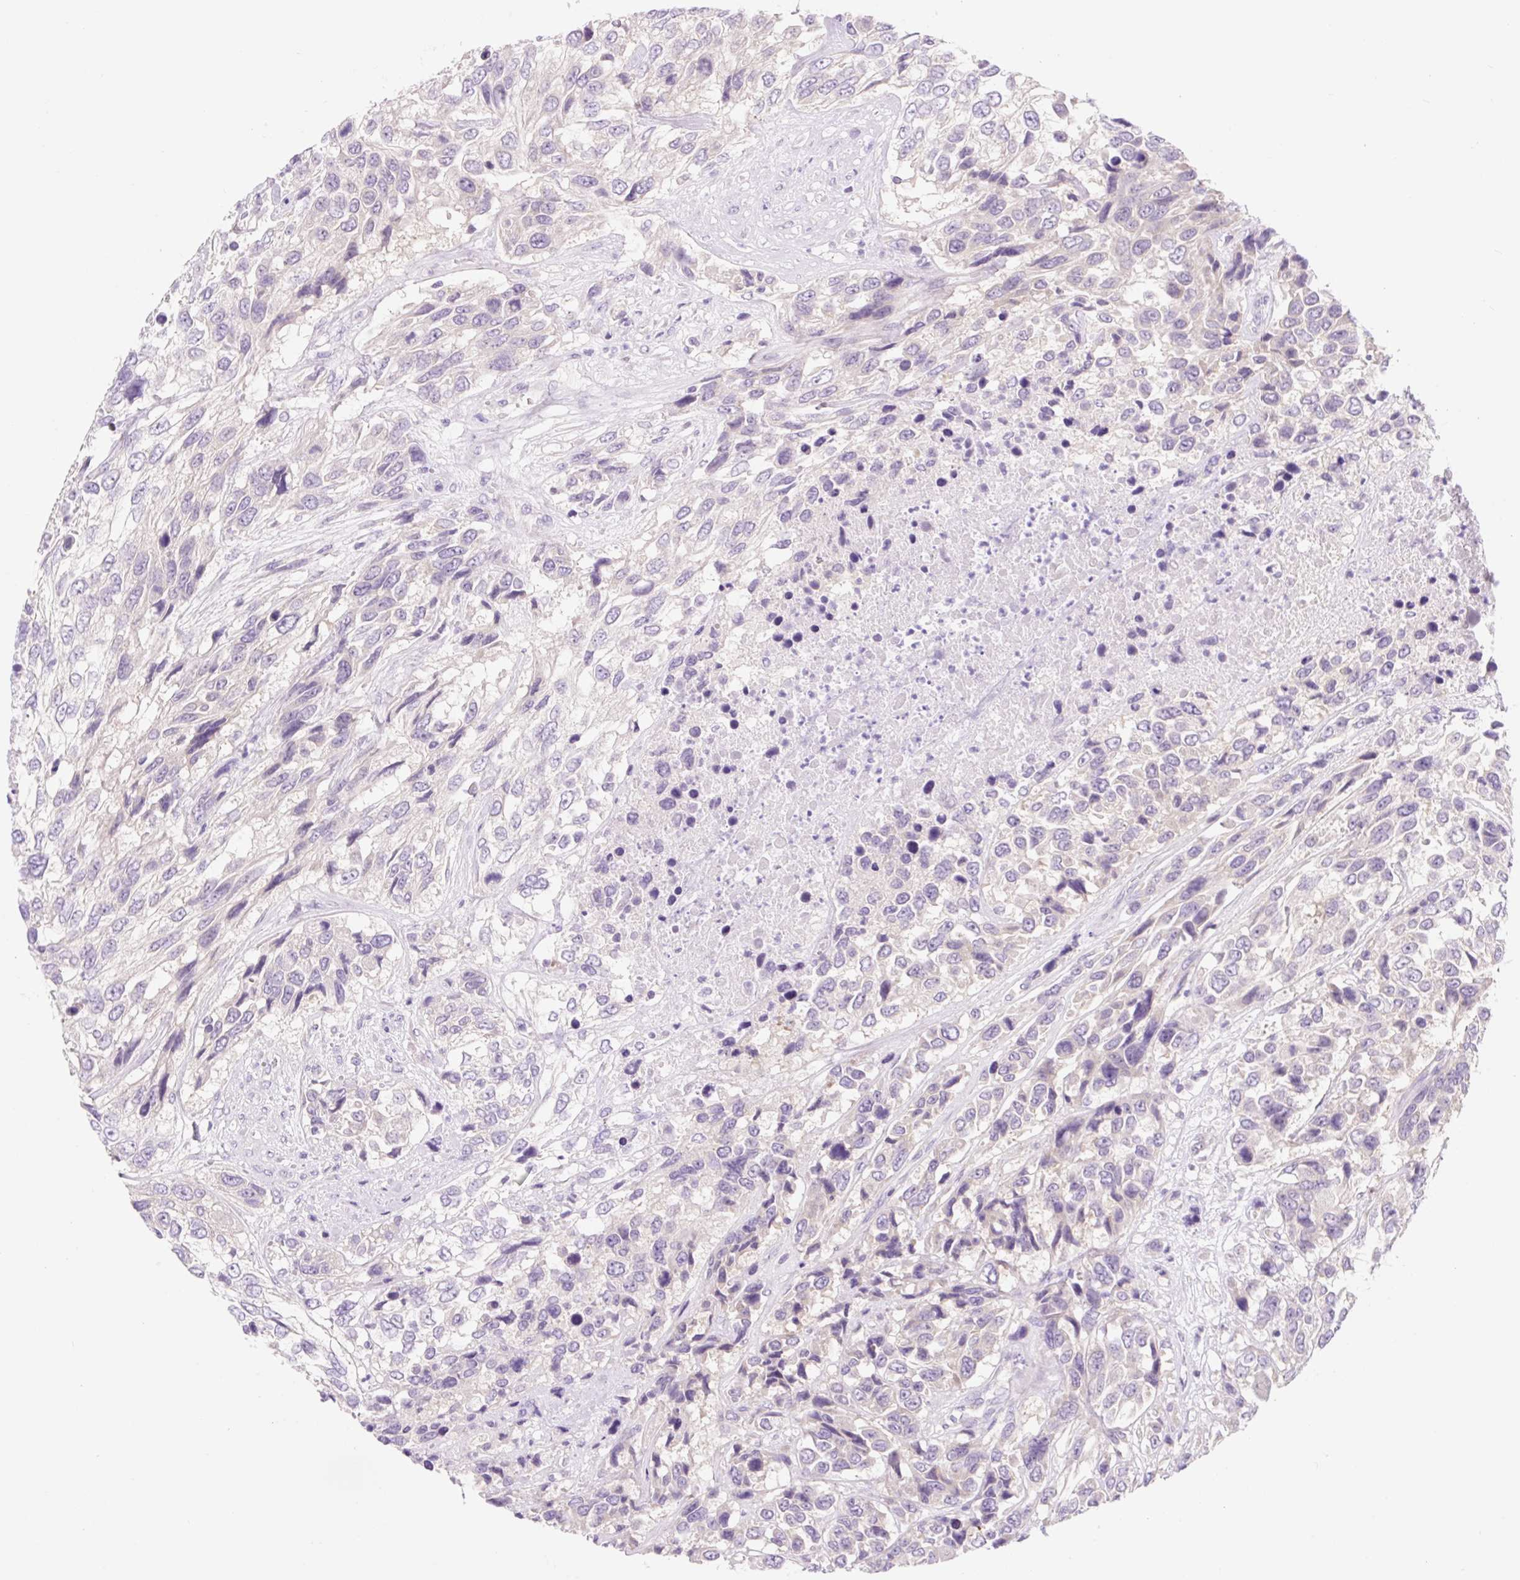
{"staining": {"intensity": "negative", "quantity": "none", "location": "none"}, "tissue": "urothelial cancer", "cell_type": "Tumor cells", "image_type": "cancer", "snomed": [{"axis": "morphology", "description": "Urothelial carcinoma, High grade"}, {"axis": "topography", "description": "Urinary bladder"}], "caption": "The histopathology image exhibits no staining of tumor cells in urothelial cancer.", "gene": "CELF6", "patient": {"sex": "female", "age": 70}}